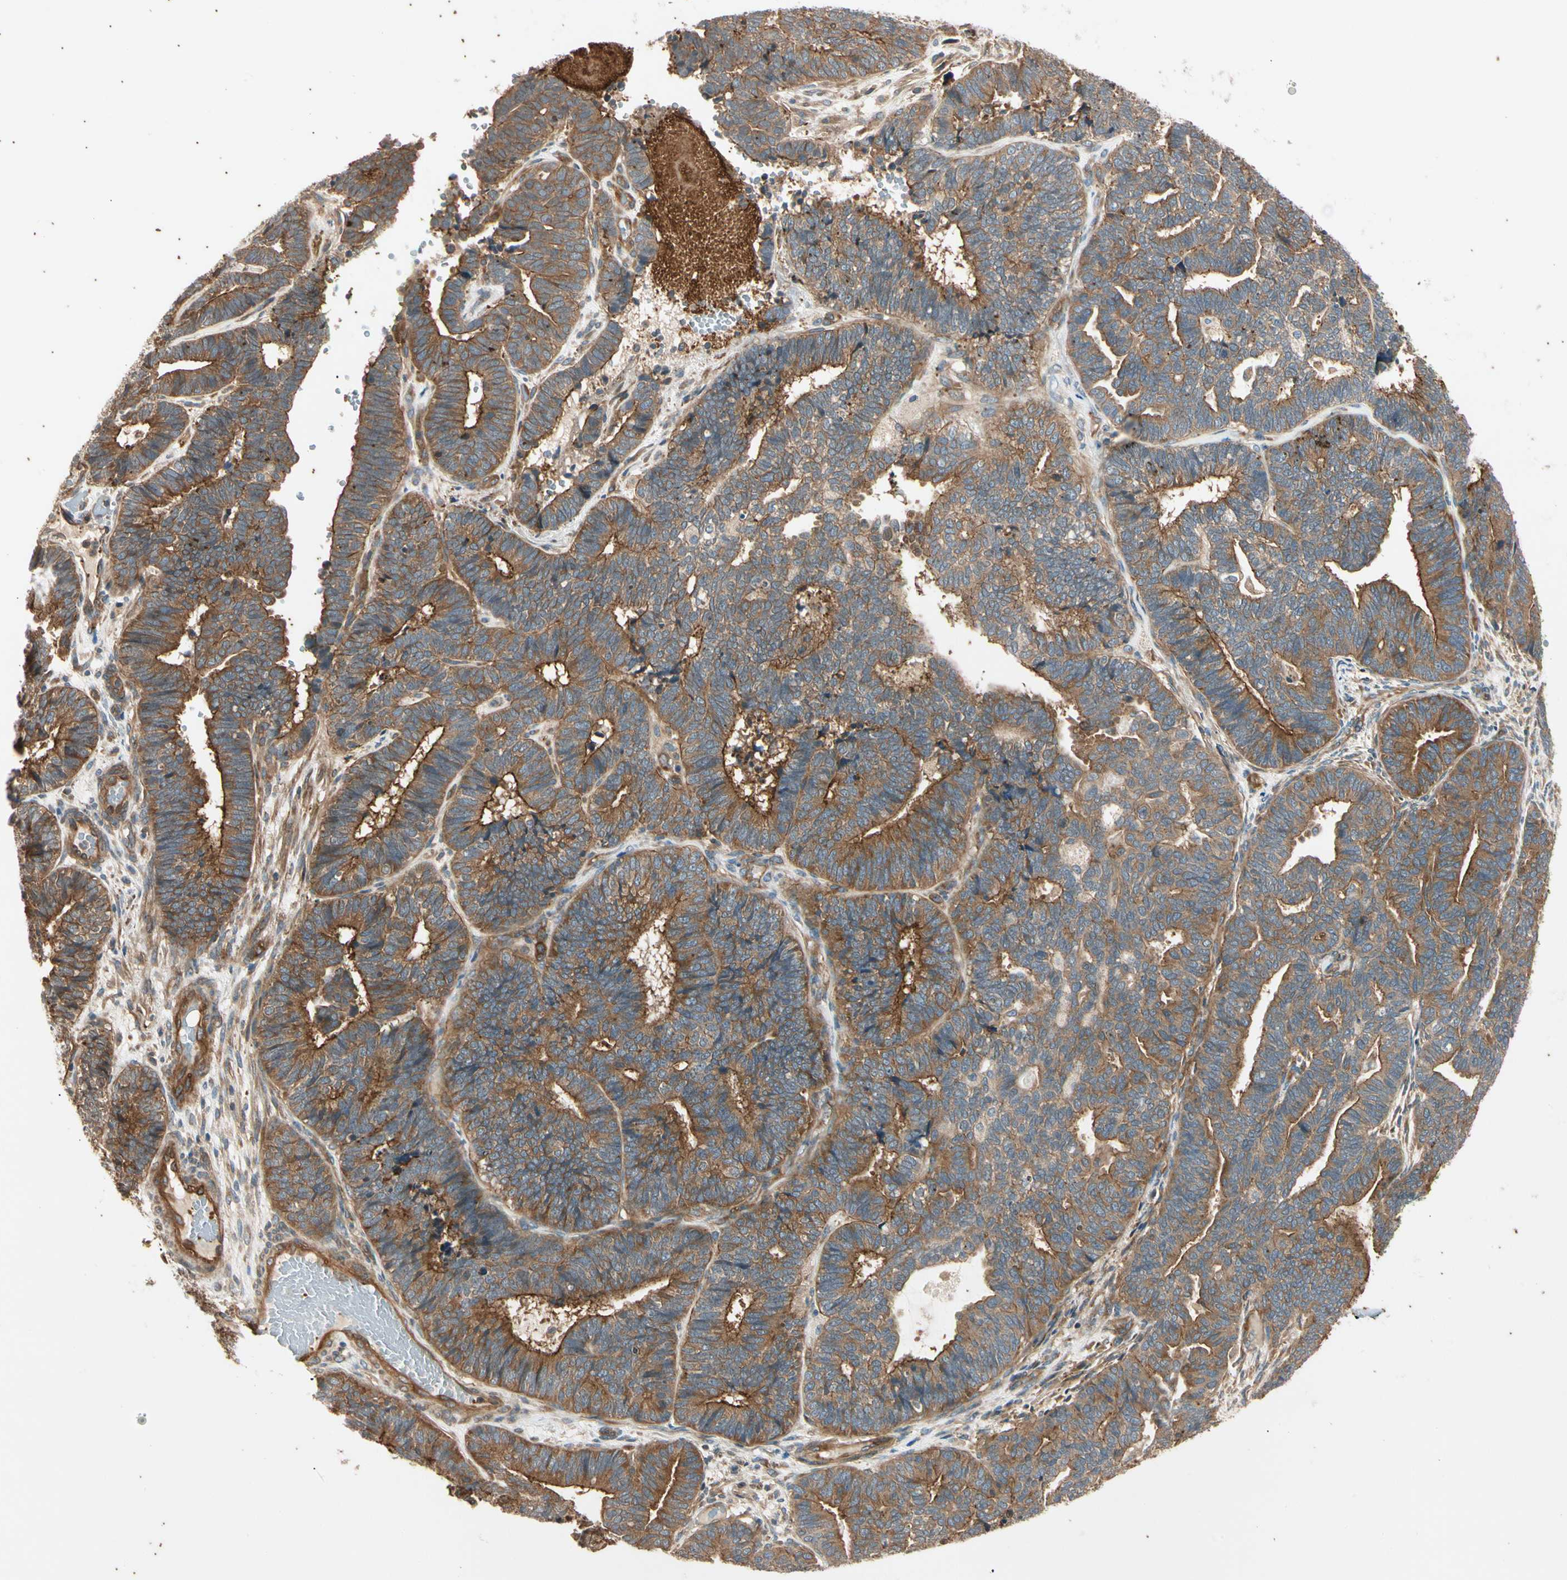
{"staining": {"intensity": "strong", "quantity": ">75%", "location": "cytoplasmic/membranous"}, "tissue": "endometrial cancer", "cell_type": "Tumor cells", "image_type": "cancer", "snomed": [{"axis": "morphology", "description": "Adenocarcinoma, NOS"}, {"axis": "topography", "description": "Endometrium"}], "caption": "High-power microscopy captured an IHC histopathology image of adenocarcinoma (endometrial), revealing strong cytoplasmic/membranous expression in about >75% of tumor cells.", "gene": "ROCK2", "patient": {"sex": "female", "age": 70}}